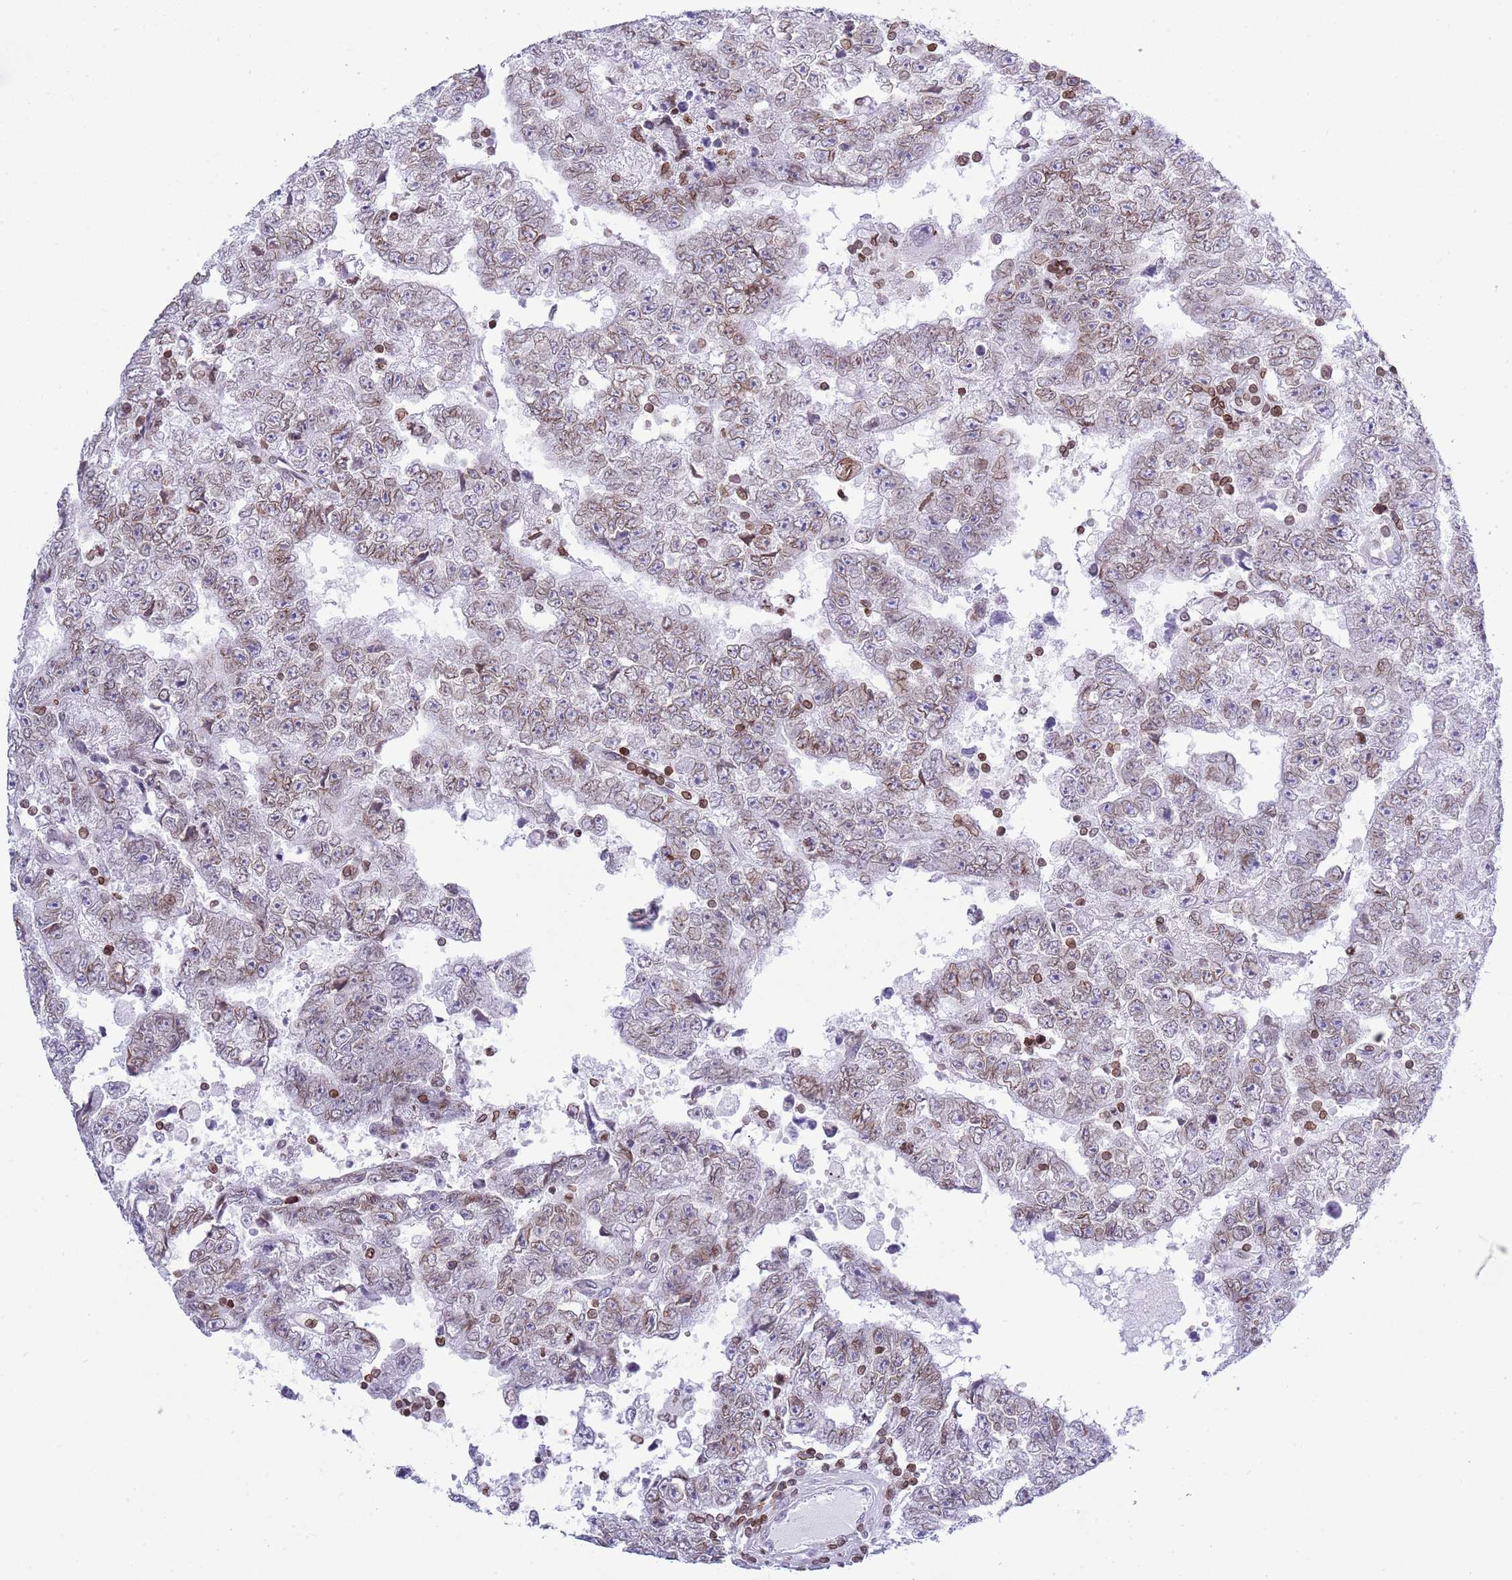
{"staining": {"intensity": "weak", "quantity": "25%-75%", "location": "cytoplasmic/membranous,nuclear"}, "tissue": "testis cancer", "cell_type": "Tumor cells", "image_type": "cancer", "snomed": [{"axis": "morphology", "description": "Carcinoma, Embryonal, NOS"}, {"axis": "topography", "description": "Testis"}], "caption": "High-power microscopy captured an immunohistochemistry (IHC) image of testis cancer, revealing weak cytoplasmic/membranous and nuclear positivity in approximately 25%-75% of tumor cells.", "gene": "LBR", "patient": {"sex": "male", "age": 25}}